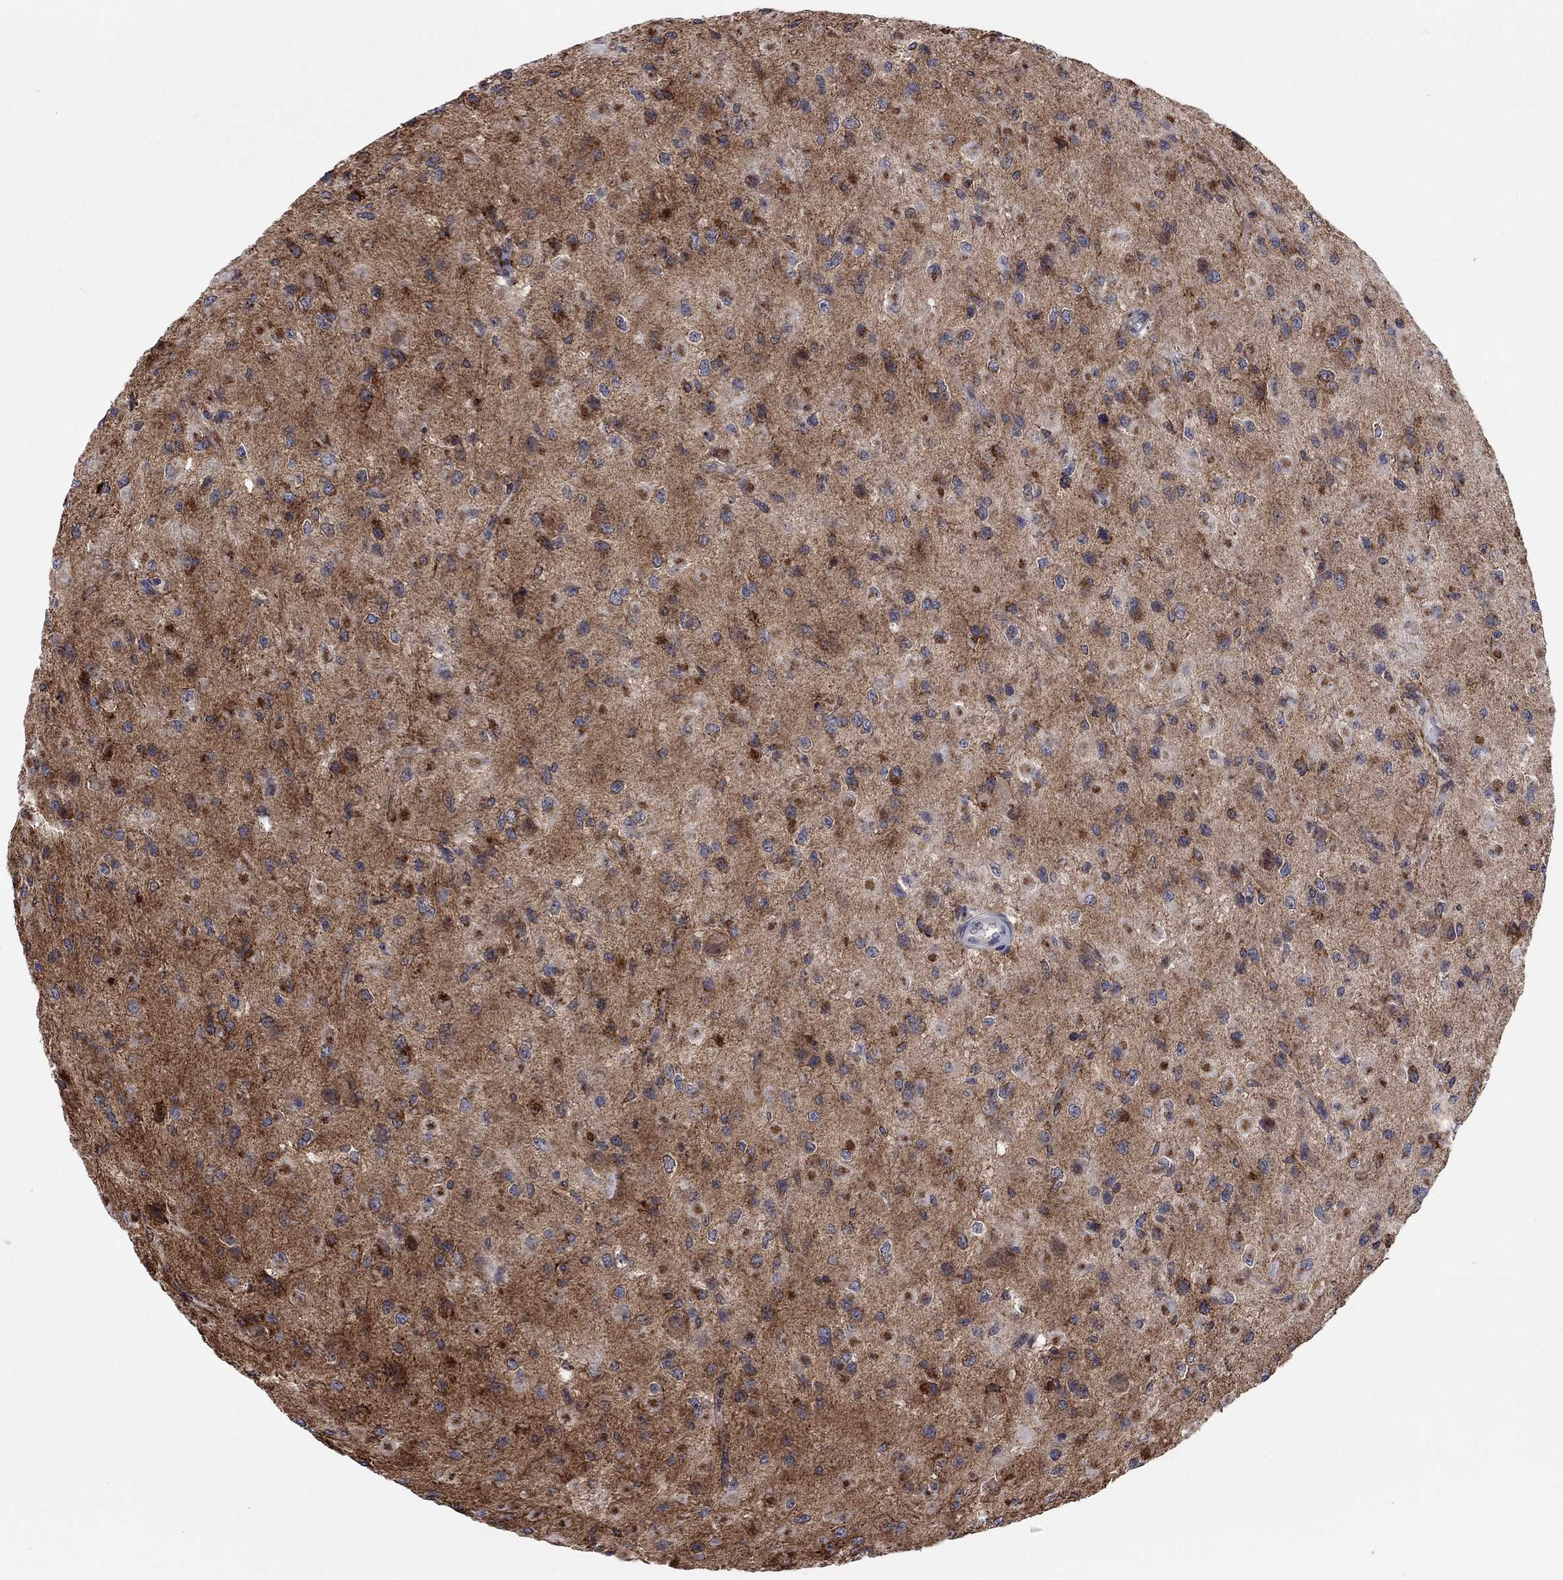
{"staining": {"intensity": "moderate", "quantity": "25%-75%", "location": "cytoplasmic/membranous"}, "tissue": "glioma", "cell_type": "Tumor cells", "image_type": "cancer", "snomed": [{"axis": "morphology", "description": "Glioma, malignant, High grade"}, {"axis": "topography", "description": "Cerebral cortex"}], "caption": "An immunohistochemistry (IHC) micrograph of tumor tissue is shown. Protein staining in brown shows moderate cytoplasmic/membranous positivity in high-grade glioma (malignant) within tumor cells. The staining was performed using DAB (3,3'-diaminobenzidine) to visualize the protein expression in brown, while the nuclei were stained in blue with hematoxylin (Magnification: 20x).", "gene": "SLC35F2", "patient": {"sex": "male", "age": 35}}